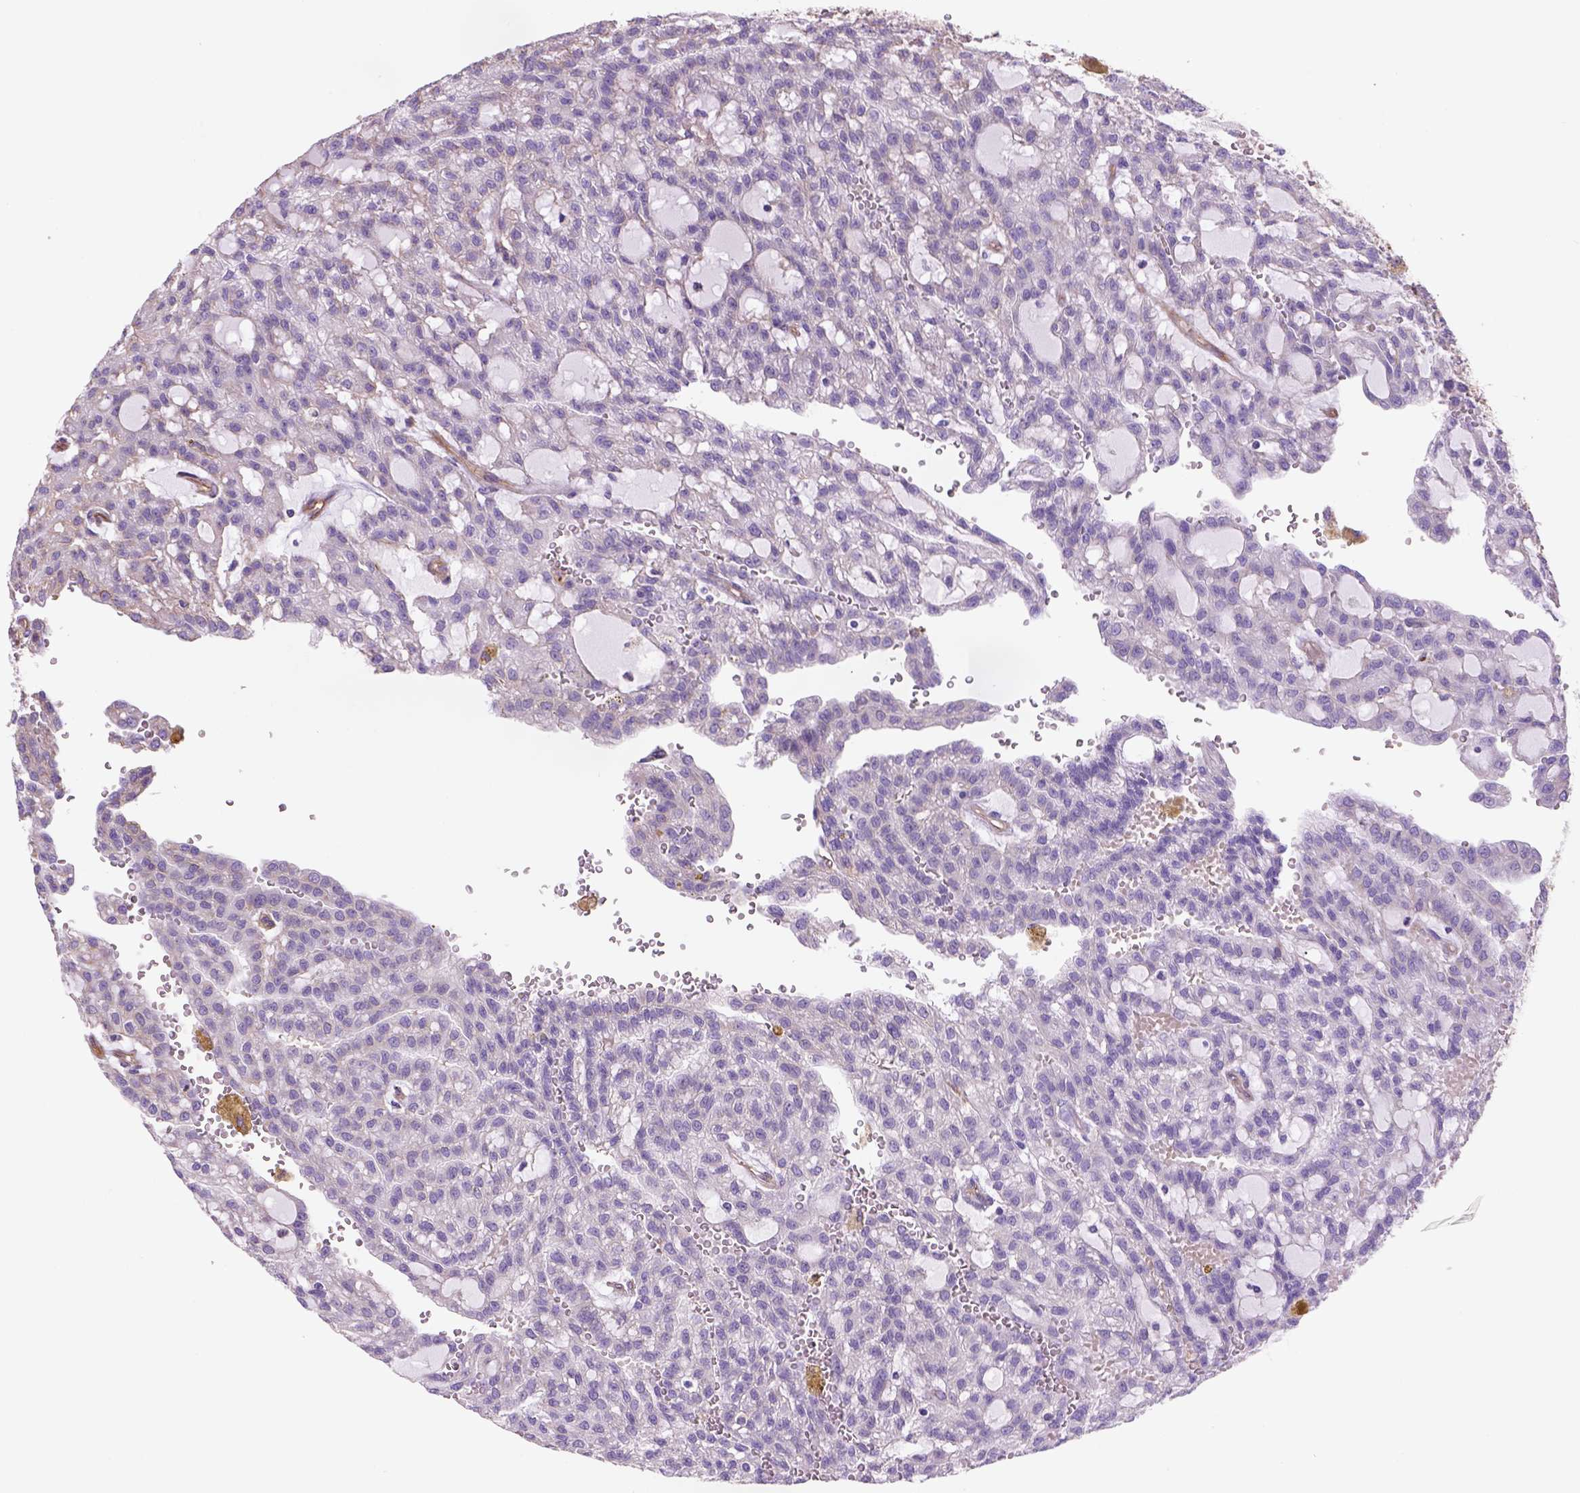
{"staining": {"intensity": "moderate", "quantity": "<25%", "location": "cytoplasmic/membranous"}, "tissue": "renal cancer", "cell_type": "Tumor cells", "image_type": "cancer", "snomed": [{"axis": "morphology", "description": "Adenocarcinoma, NOS"}, {"axis": "topography", "description": "Kidney"}], "caption": "Human renal cancer (adenocarcinoma) stained with a brown dye shows moderate cytoplasmic/membranous positive staining in about <25% of tumor cells.", "gene": "ZZZ3", "patient": {"sex": "male", "age": 63}}